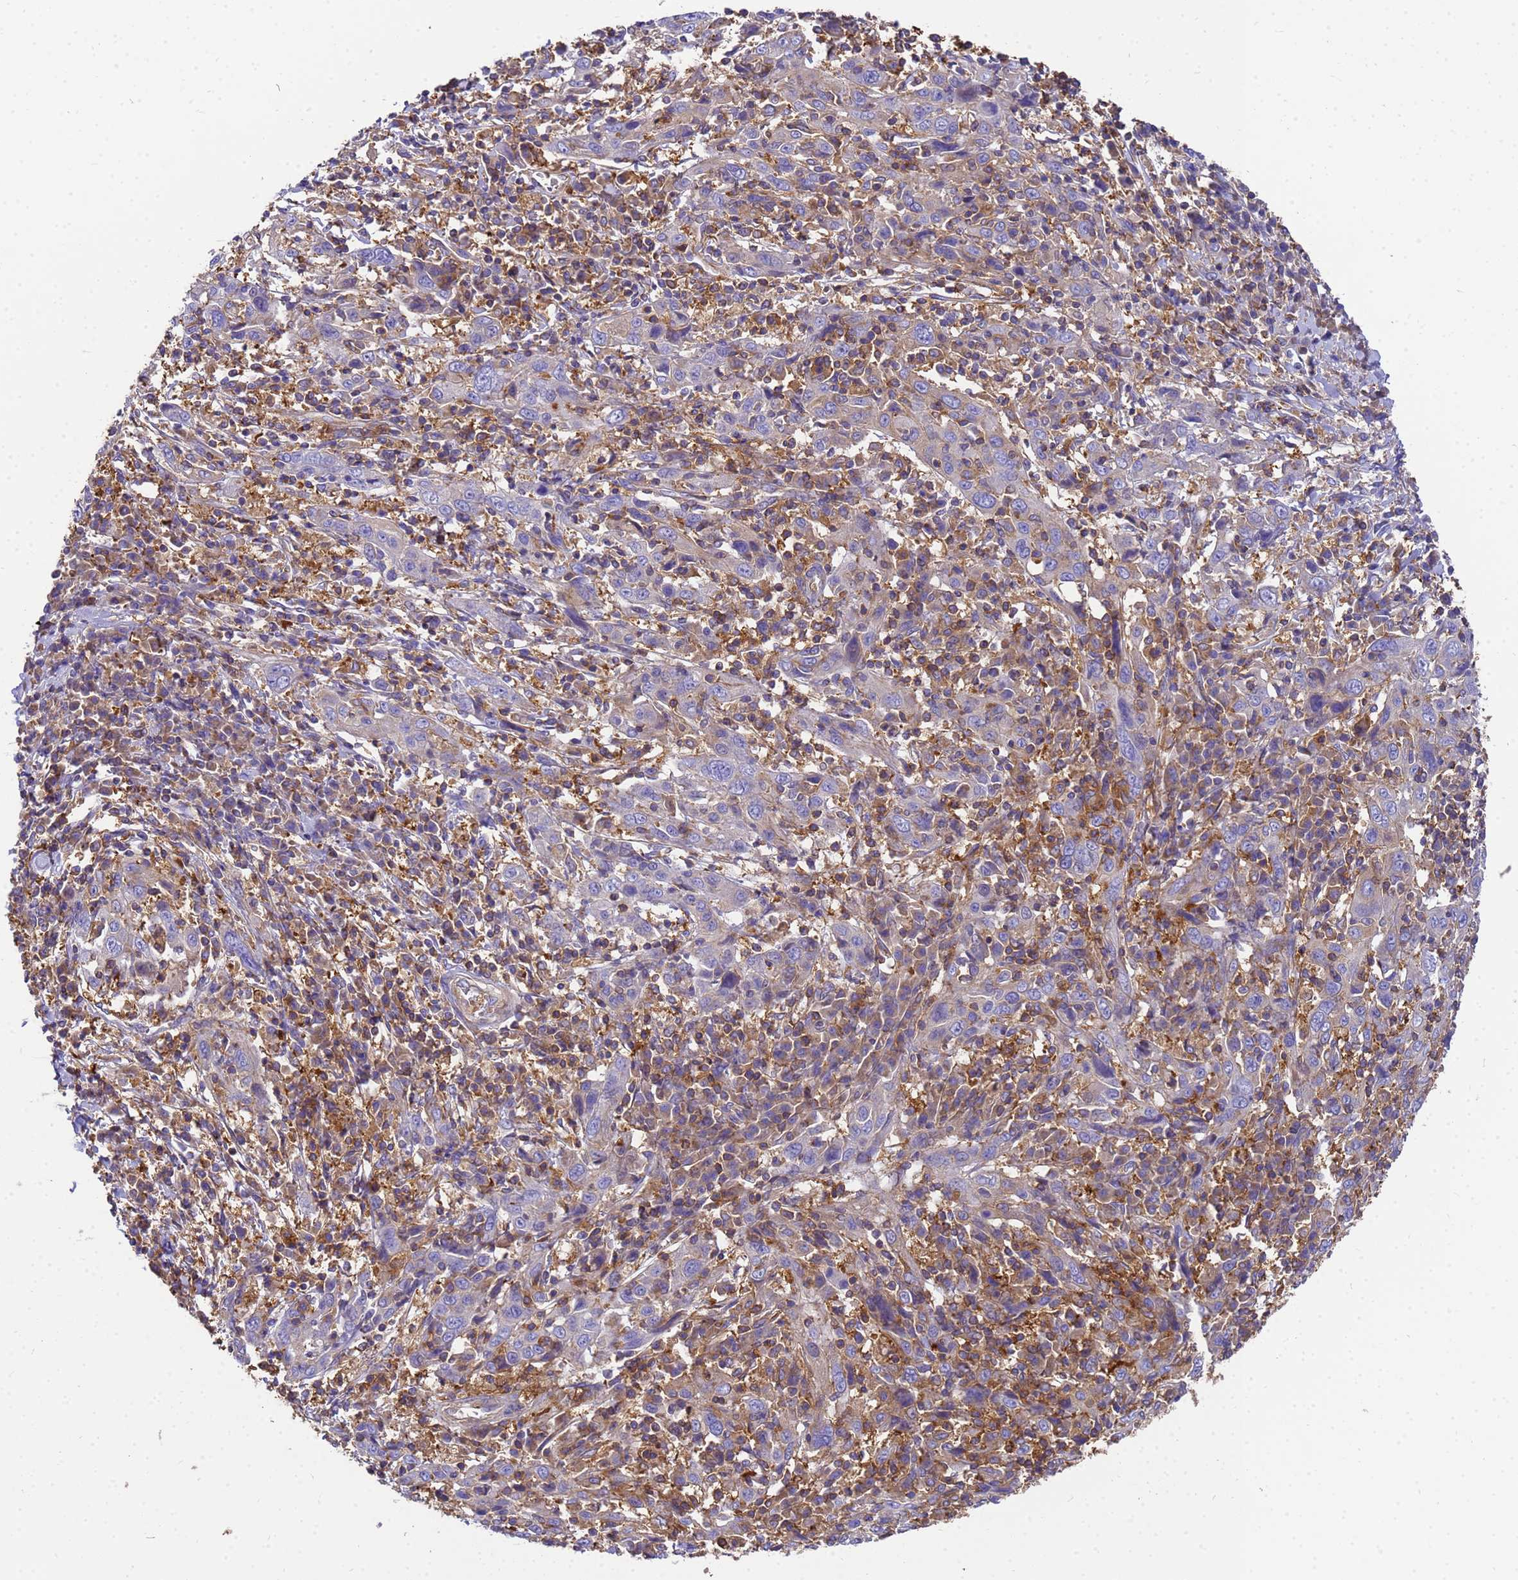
{"staining": {"intensity": "weak", "quantity": "<25%", "location": "cytoplasmic/membranous"}, "tissue": "cervical cancer", "cell_type": "Tumor cells", "image_type": "cancer", "snomed": [{"axis": "morphology", "description": "Squamous cell carcinoma, NOS"}, {"axis": "topography", "description": "Cervix"}], "caption": "IHC image of neoplastic tissue: human cervical squamous cell carcinoma stained with DAB shows no significant protein staining in tumor cells.", "gene": "ZNF235", "patient": {"sex": "female", "age": 46}}